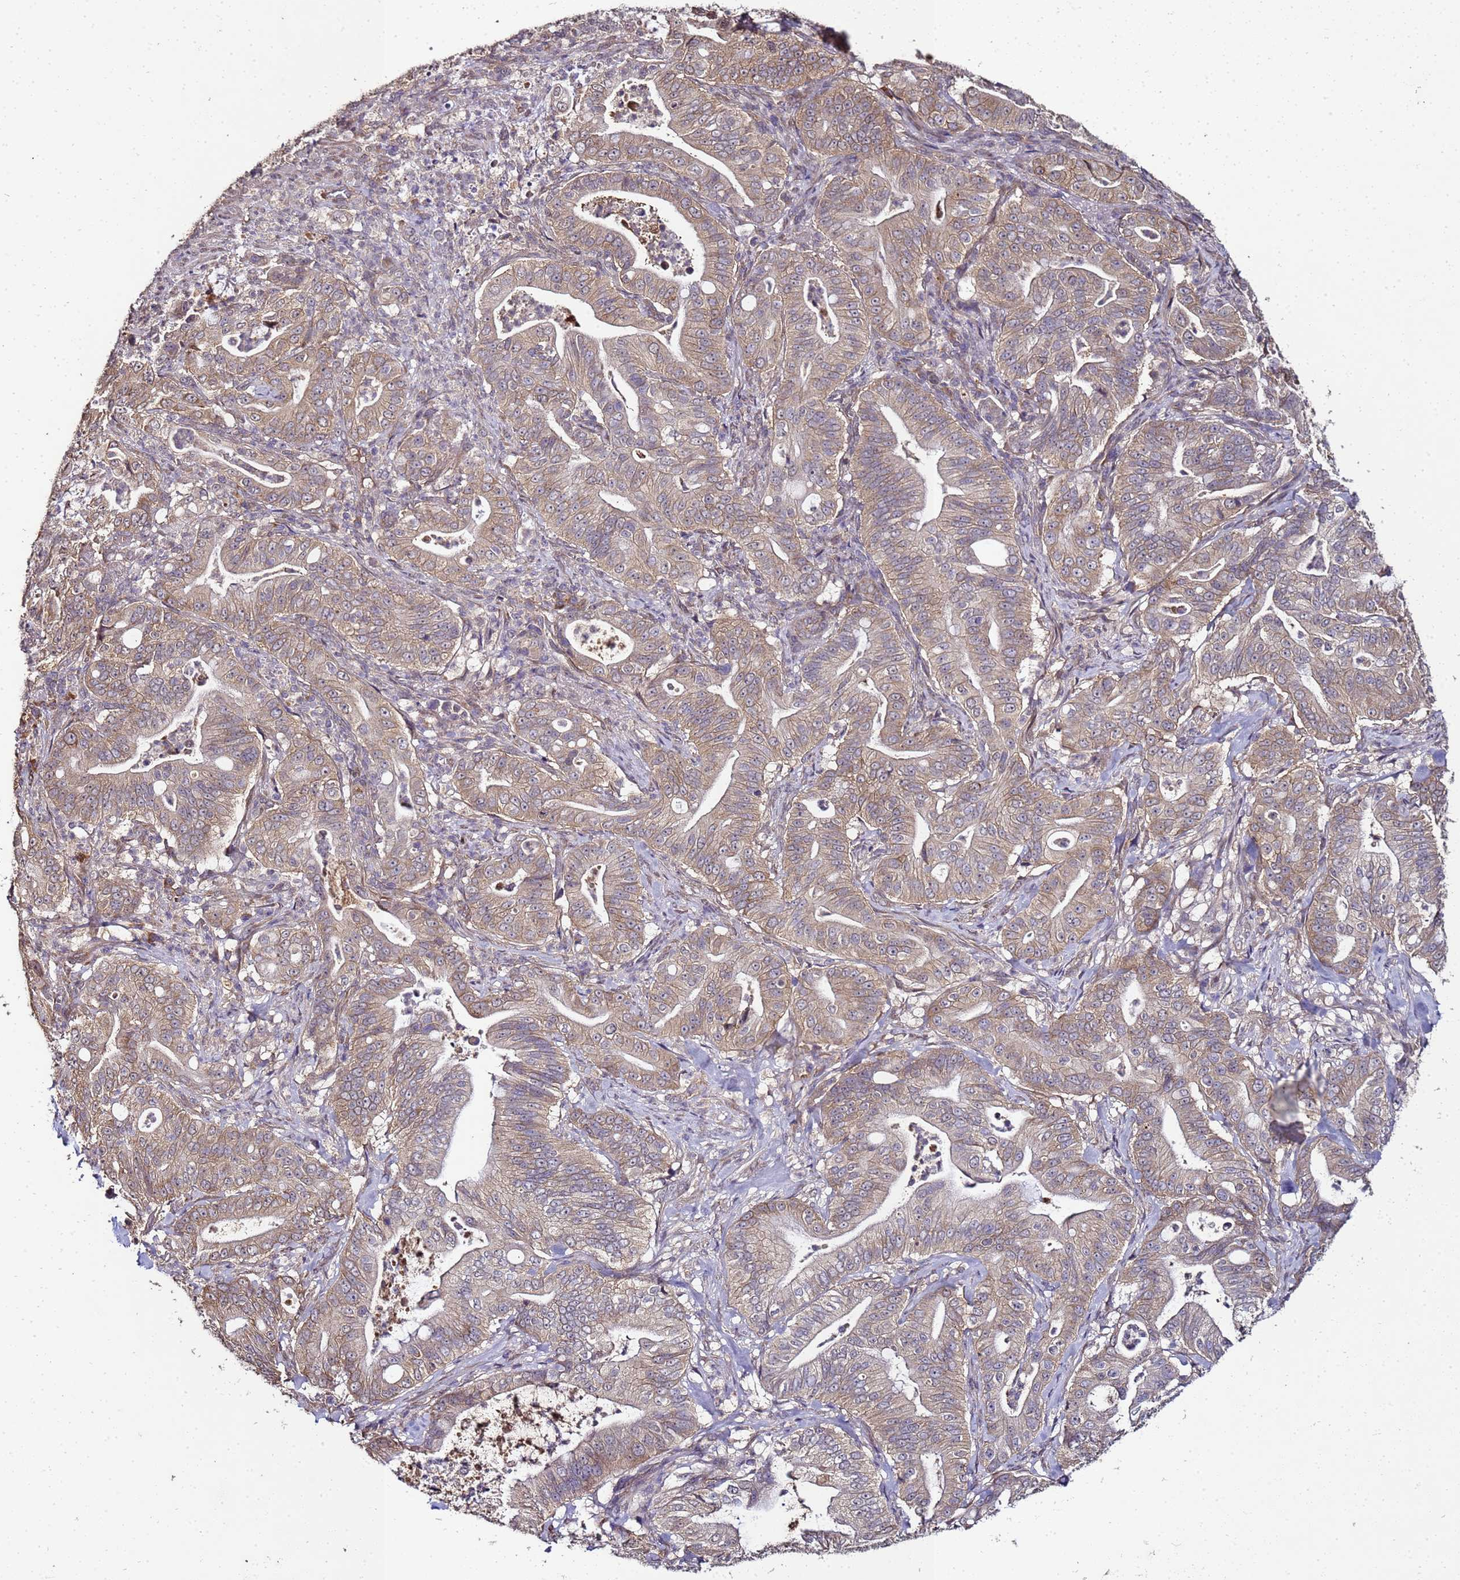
{"staining": {"intensity": "moderate", "quantity": ">75%", "location": "cytoplasmic/membranous"}, "tissue": "pancreatic cancer", "cell_type": "Tumor cells", "image_type": "cancer", "snomed": [{"axis": "morphology", "description": "Adenocarcinoma, NOS"}, {"axis": "topography", "description": "Pancreas"}], "caption": "Human pancreatic cancer stained with a brown dye exhibits moderate cytoplasmic/membranous positive staining in about >75% of tumor cells.", "gene": "ANKRD17", "patient": {"sex": "male", "age": 71}}